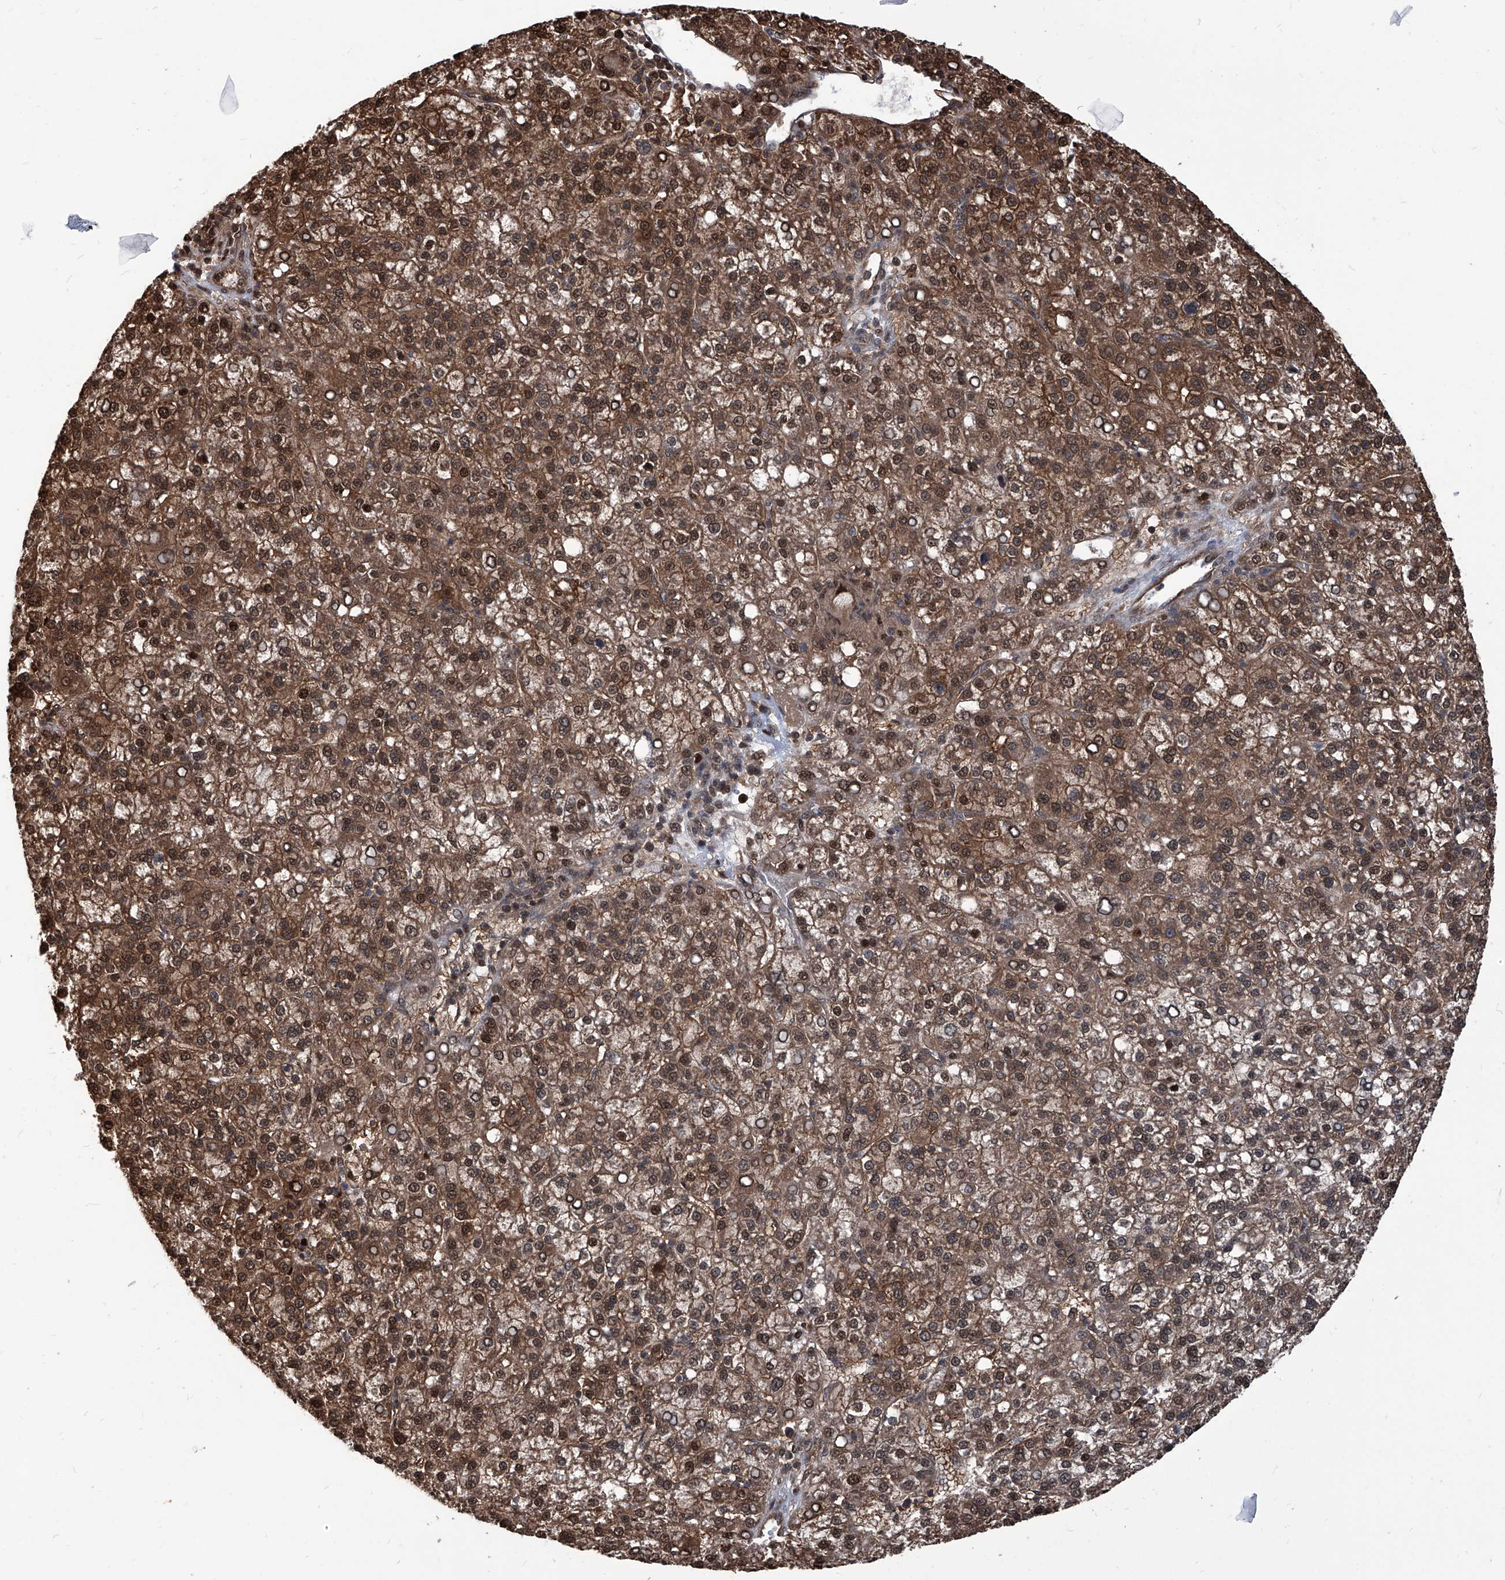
{"staining": {"intensity": "moderate", "quantity": ">75%", "location": "cytoplasmic/membranous,nuclear"}, "tissue": "liver cancer", "cell_type": "Tumor cells", "image_type": "cancer", "snomed": [{"axis": "morphology", "description": "Carcinoma, Hepatocellular, NOS"}, {"axis": "topography", "description": "Liver"}], "caption": "A brown stain shows moderate cytoplasmic/membranous and nuclear staining of a protein in hepatocellular carcinoma (liver) tumor cells. The staining was performed using DAB (3,3'-diaminobenzidine) to visualize the protein expression in brown, while the nuclei were stained in blue with hematoxylin (Magnification: 20x).", "gene": "PSMB1", "patient": {"sex": "female", "age": 58}}